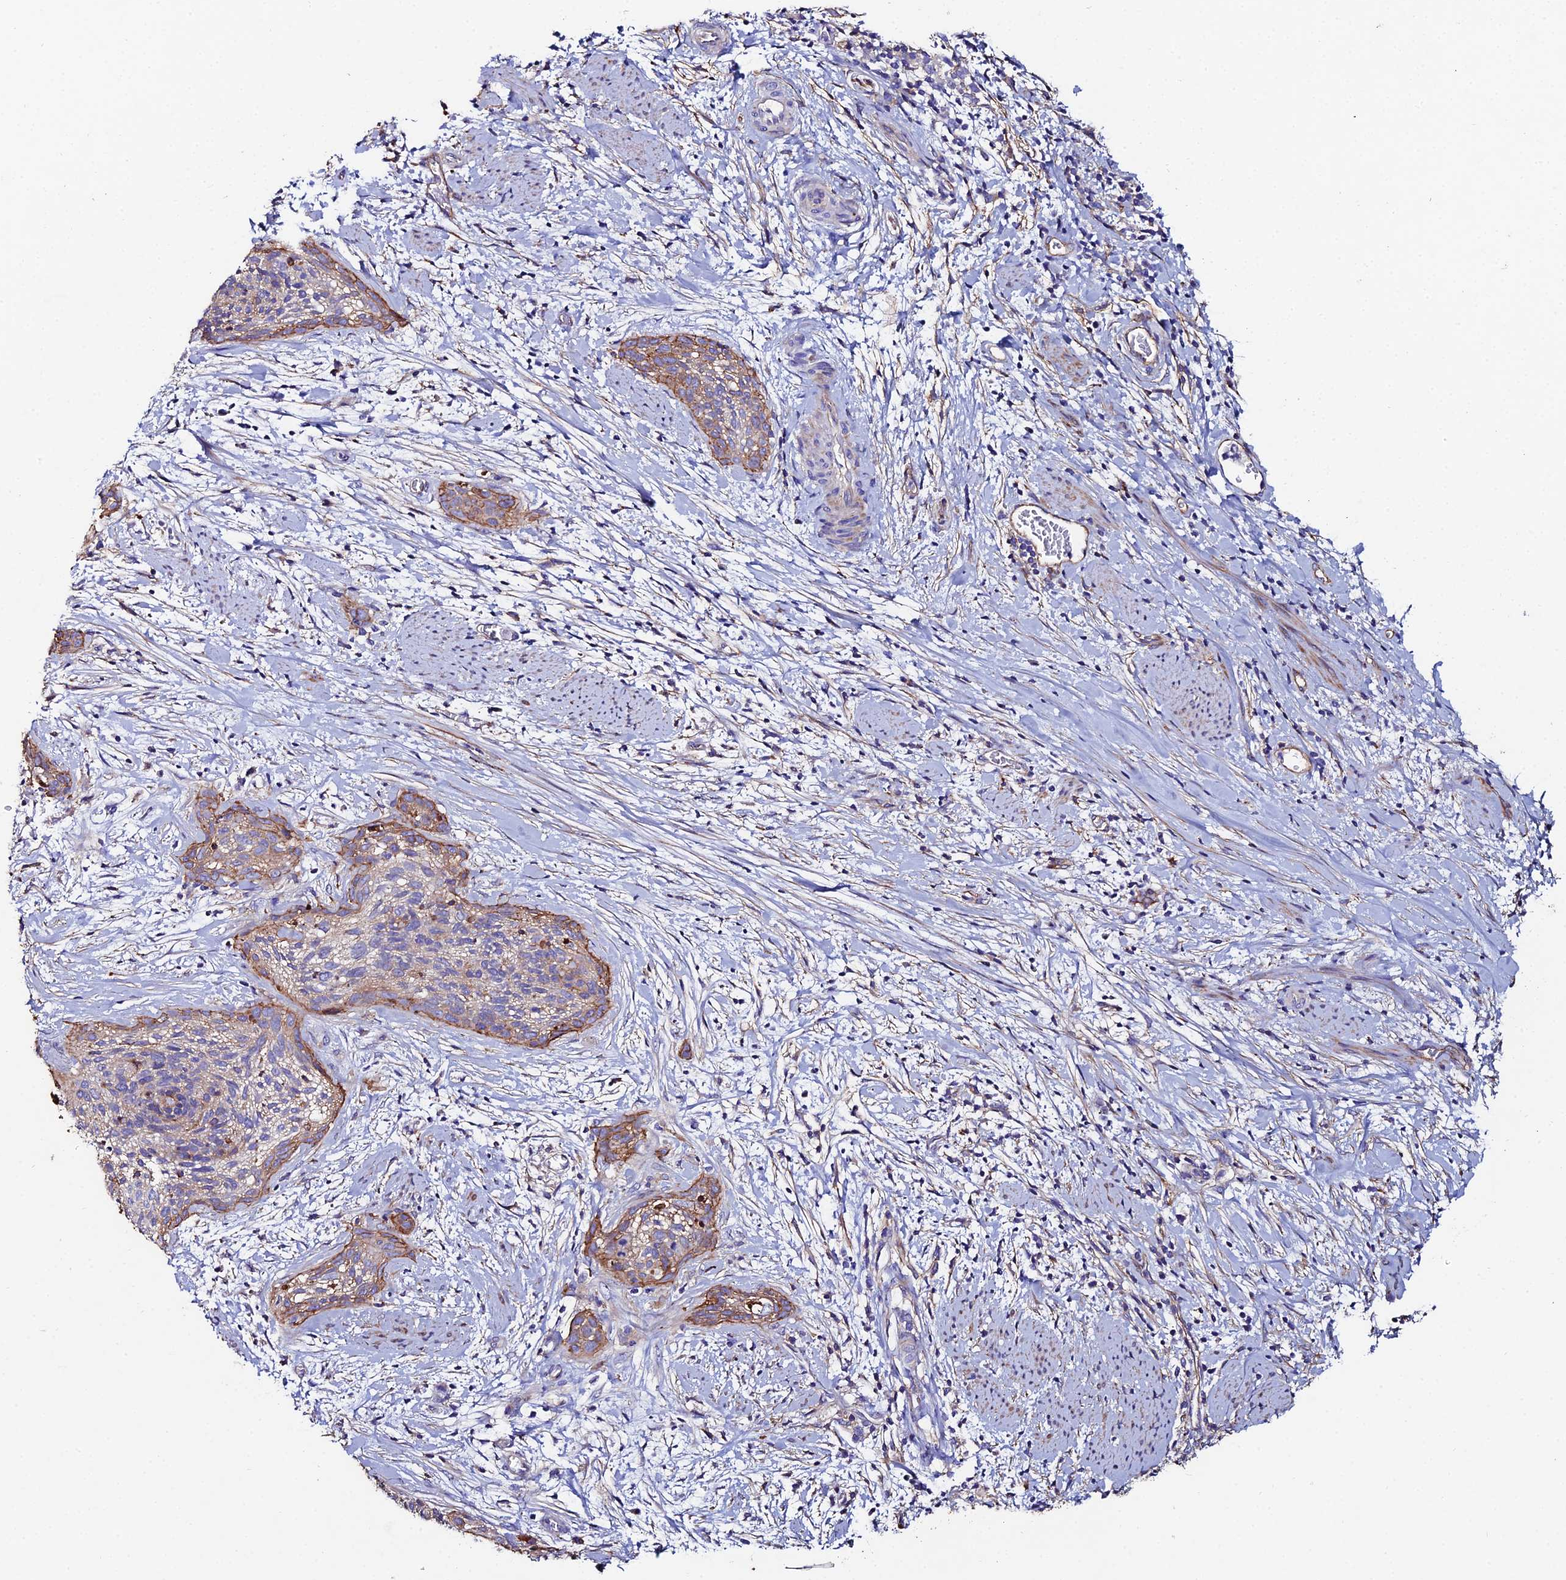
{"staining": {"intensity": "moderate", "quantity": "<25%", "location": "cytoplasmic/membranous"}, "tissue": "cervical cancer", "cell_type": "Tumor cells", "image_type": "cancer", "snomed": [{"axis": "morphology", "description": "Squamous cell carcinoma, NOS"}, {"axis": "topography", "description": "Cervix"}], "caption": "There is low levels of moderate cytoplasmic/membranous positivity in tumor cells of cervical cancer, as demonstrated by immunohistochemical staining (brown color).", "gene": "C6", "patient": {"sex": "female", "age": 55}}